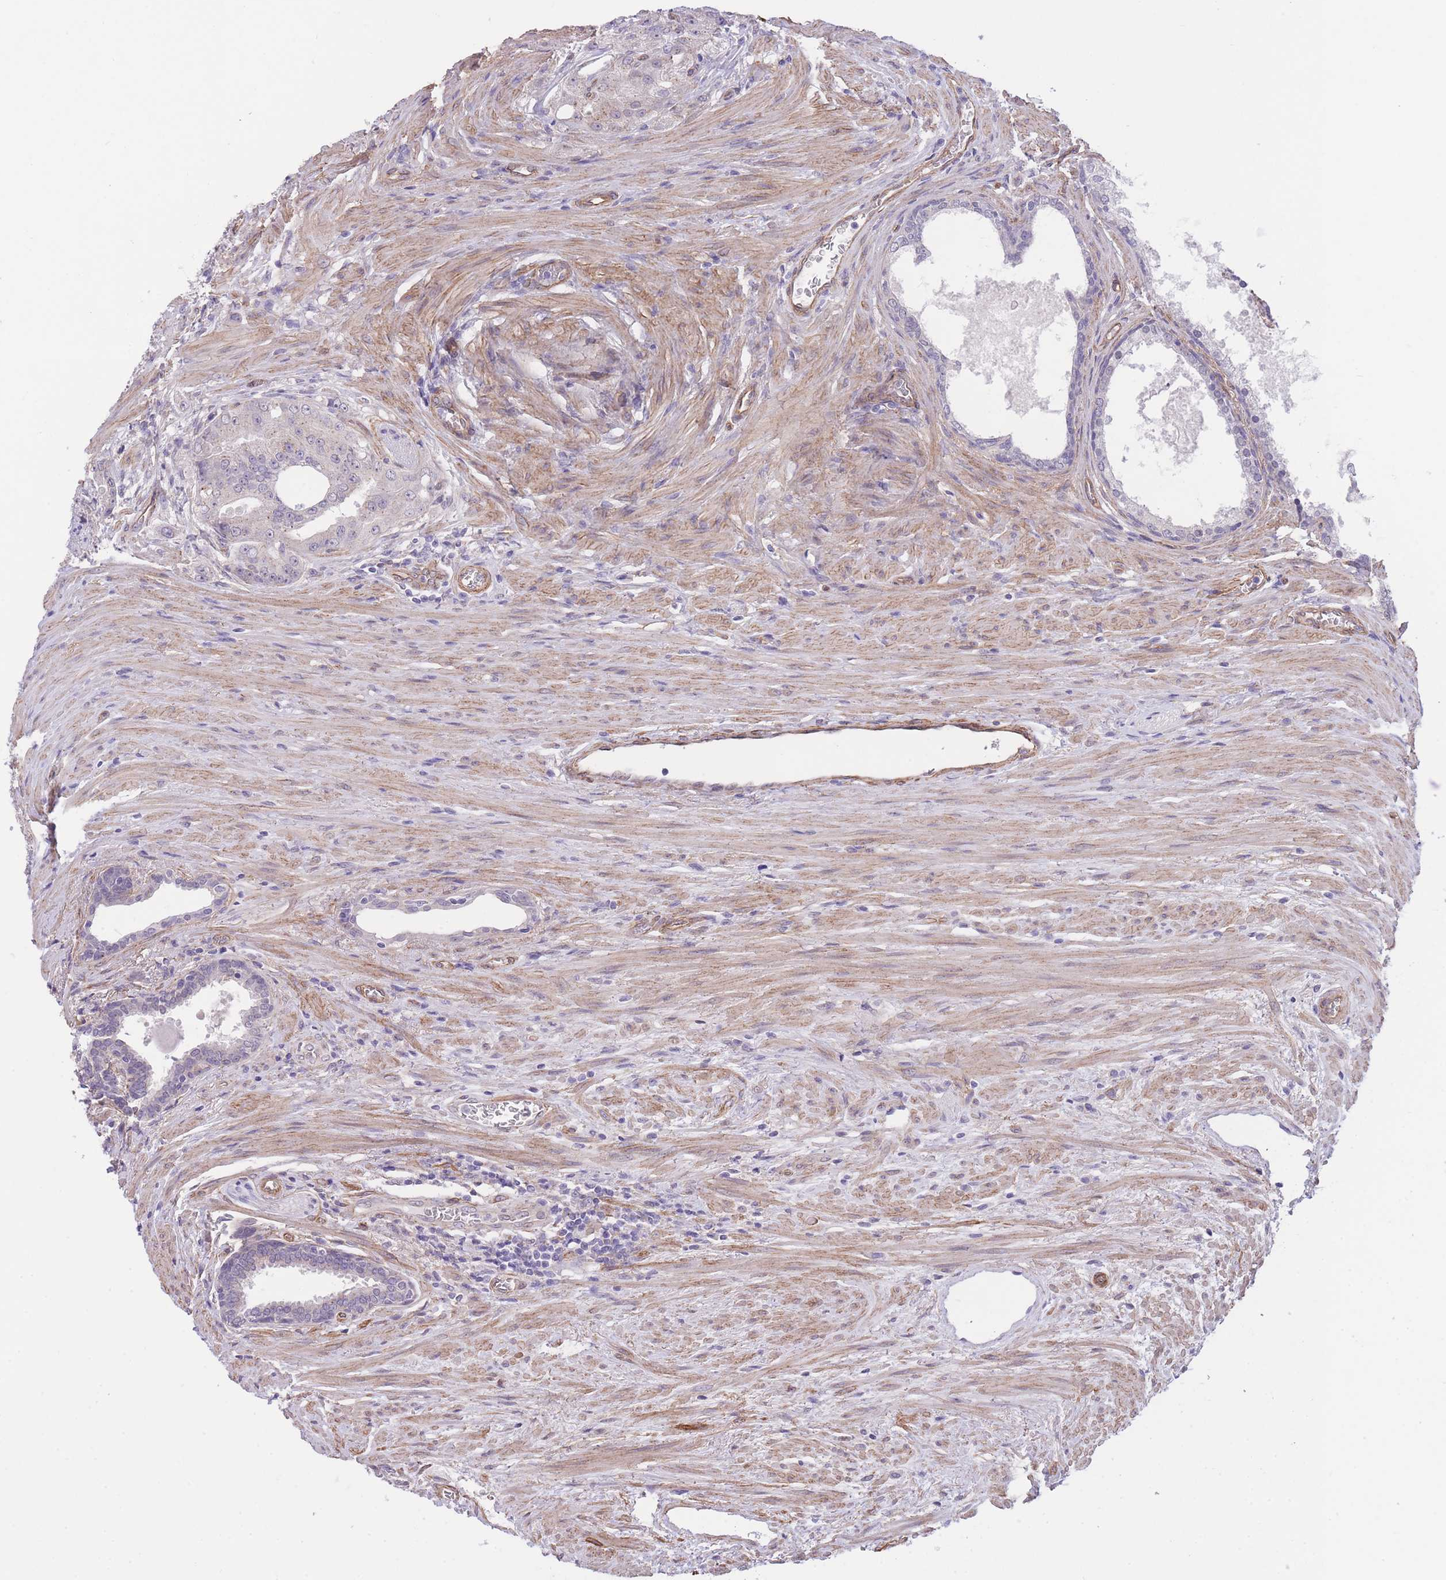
{"staining": {"intensity": "negative", "quantity": "none", "location": "none"}, "tissue": "prostate cancer", "cell_type": "Tumor cells", "image_type": "cancer", "snomed": [{"axis": "morphology", "description": "Adenocarcinoma, High grade"}, {"axis": "topography", "description": "Prostate"}], "caption": "High magnification brightfield microscopy of adenocarcinoma (high-grade) (prostate) stained with DAB (brown) and counterstained with hematoxylin (blue): tumor cells show no significant positivity.", "gene": "QTRT1", "patient": {"sex": "male", "age": 69}}